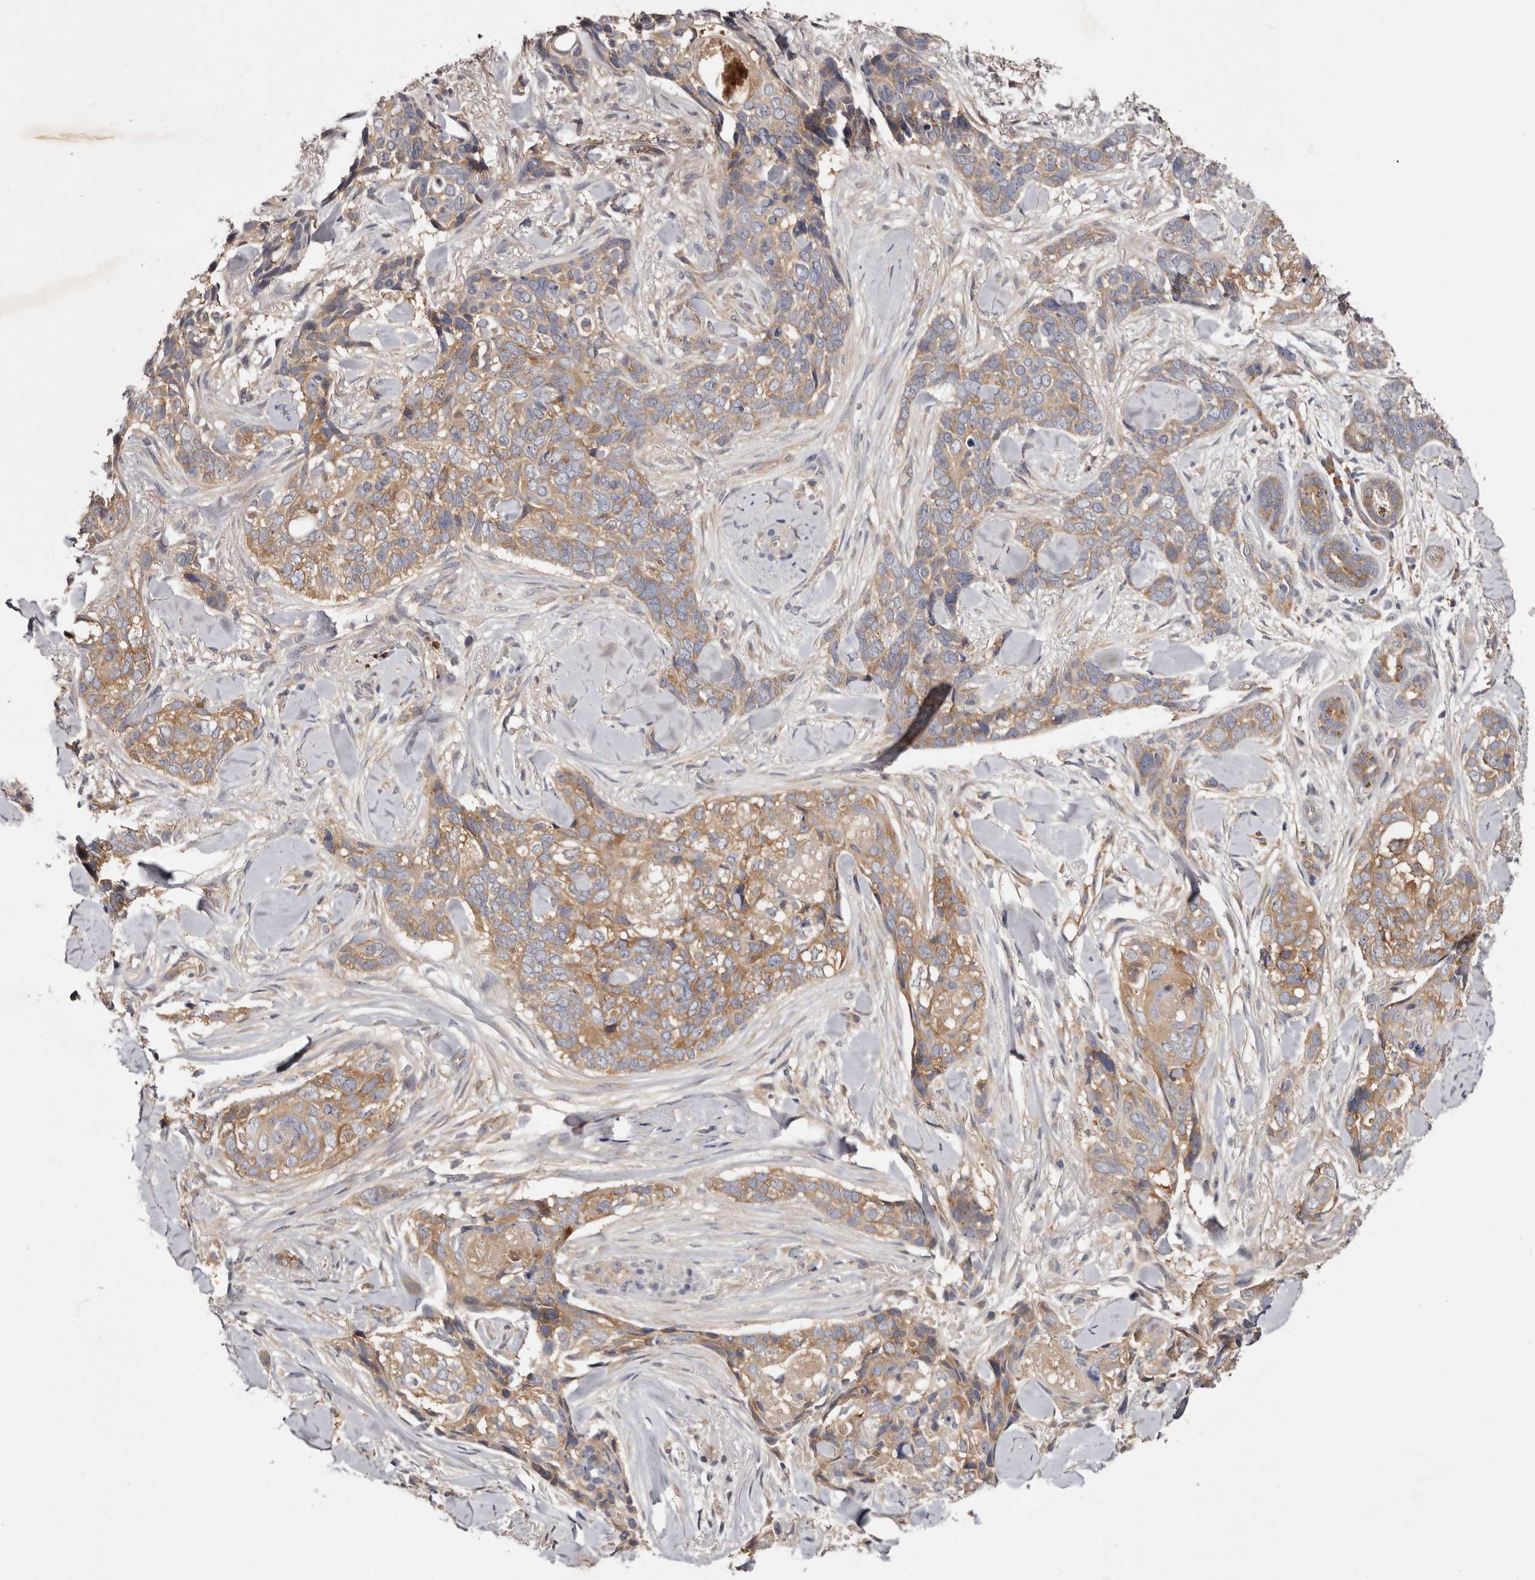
{"staining": {"intensity": "moderate", "quantity": ">75%", "location": "cytoplasmic/membranous"}, "tissue": "skin cancer", "cell_type": "Tumor cells", "image_type": "cancer", "snomed": [{"axis": "morphology", "description": "Basal cell carcinoma"}, {"axis": "topography", "description": "Skin"}], "caption": "Tumor cells demonstrate medium levels of moderate cytoplasmic/membranous expression in about >75% of cells in human skin basal cell carcinoma.", "gene": "LTV1", "patient": {"sex": "female", "age": 82}}